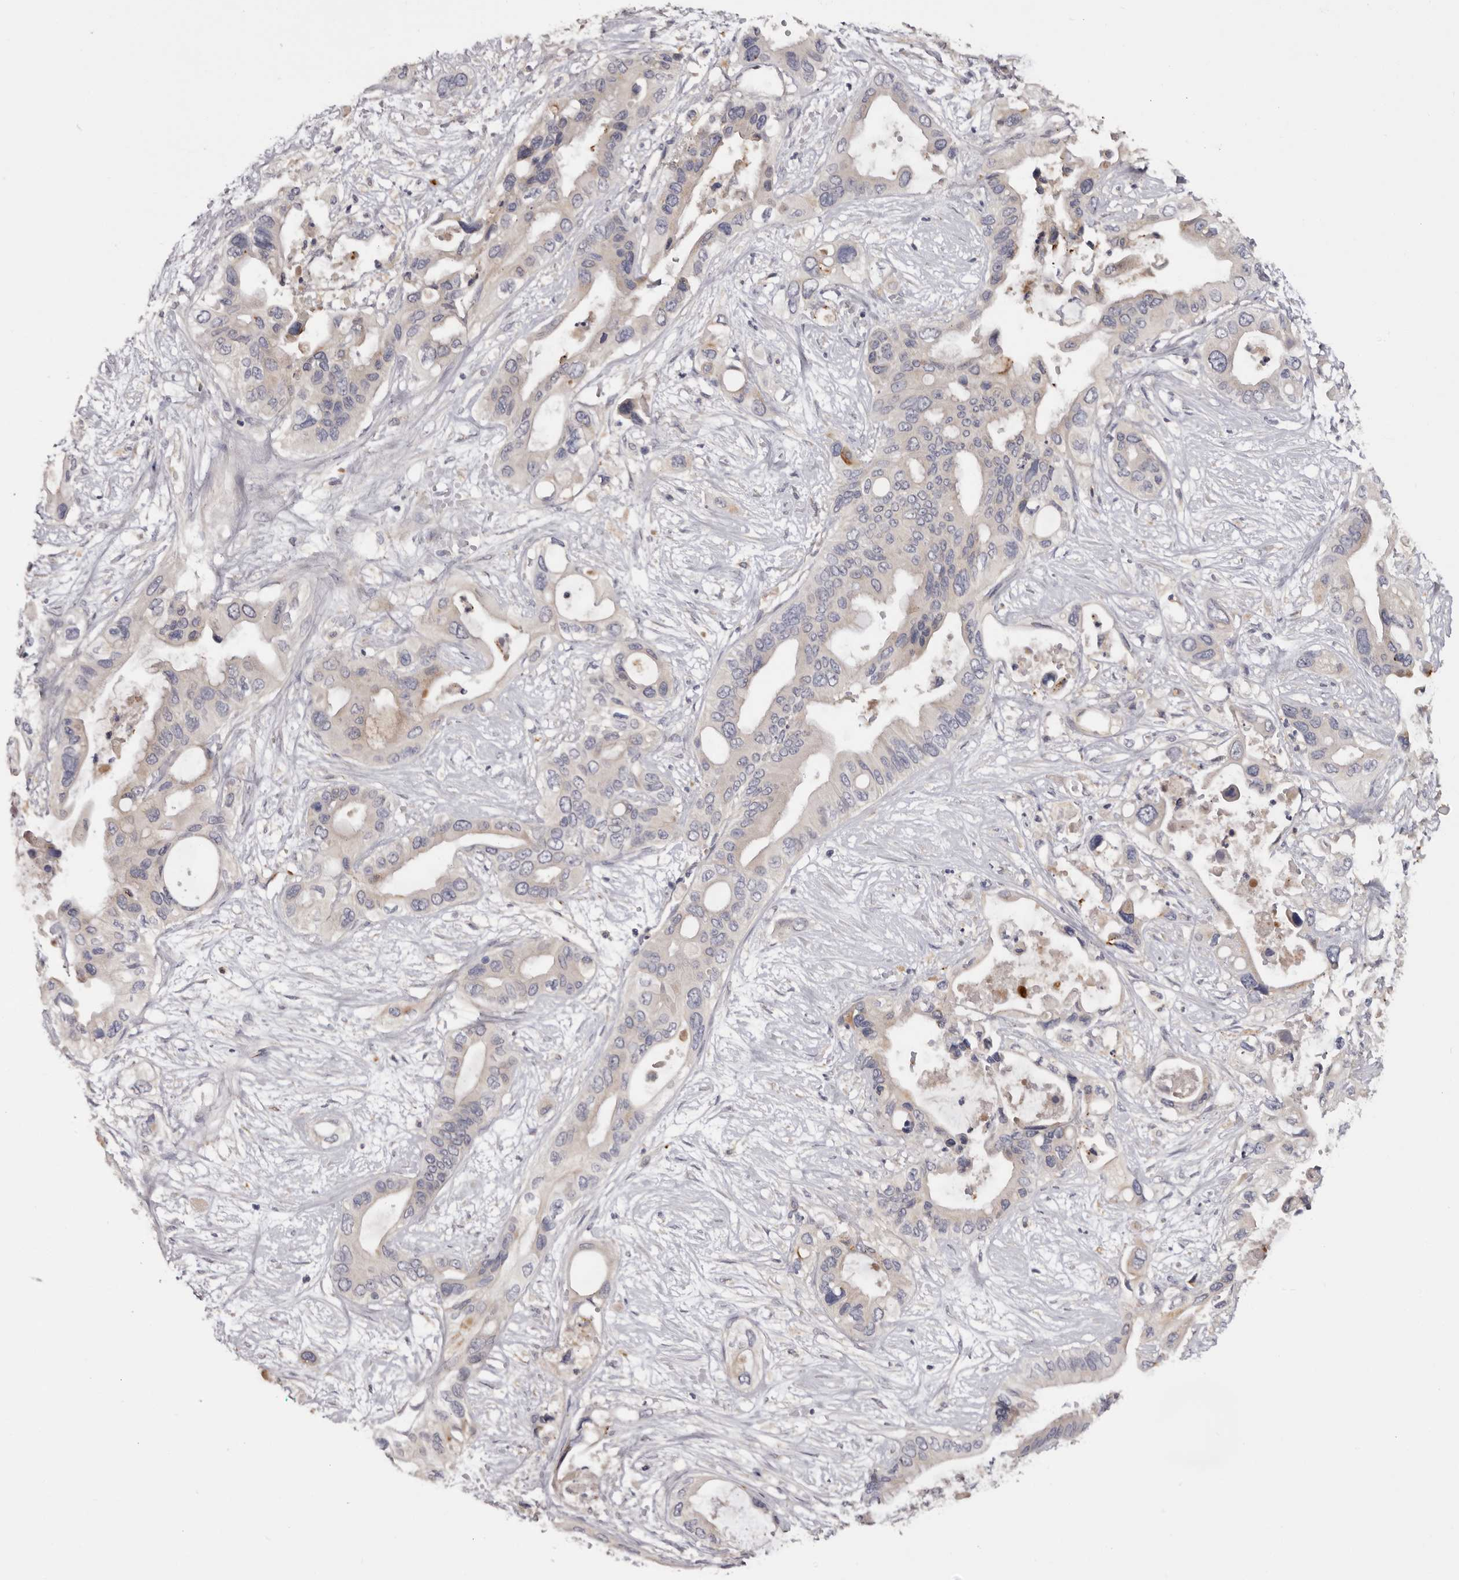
{"staining": {"intensity": "negative", "quantity": "none", "location": "none"}, "tissue": "pancreatic cancer", "cell_type": "Tumor cells", "image_type": "cancer", "snomed": [{"axis": "morphology", "description": "Adenocarcinoma, NOS"}, {"axis": "topography", "description": "Pancreas"}], "caption": "Pancreatic cancer (adenocarcinoma) was stained to show a protein in brown. There is no significant staining in tumor cells.", "gene": "DAP", "patient": {"sex": "male", "age": 66}}